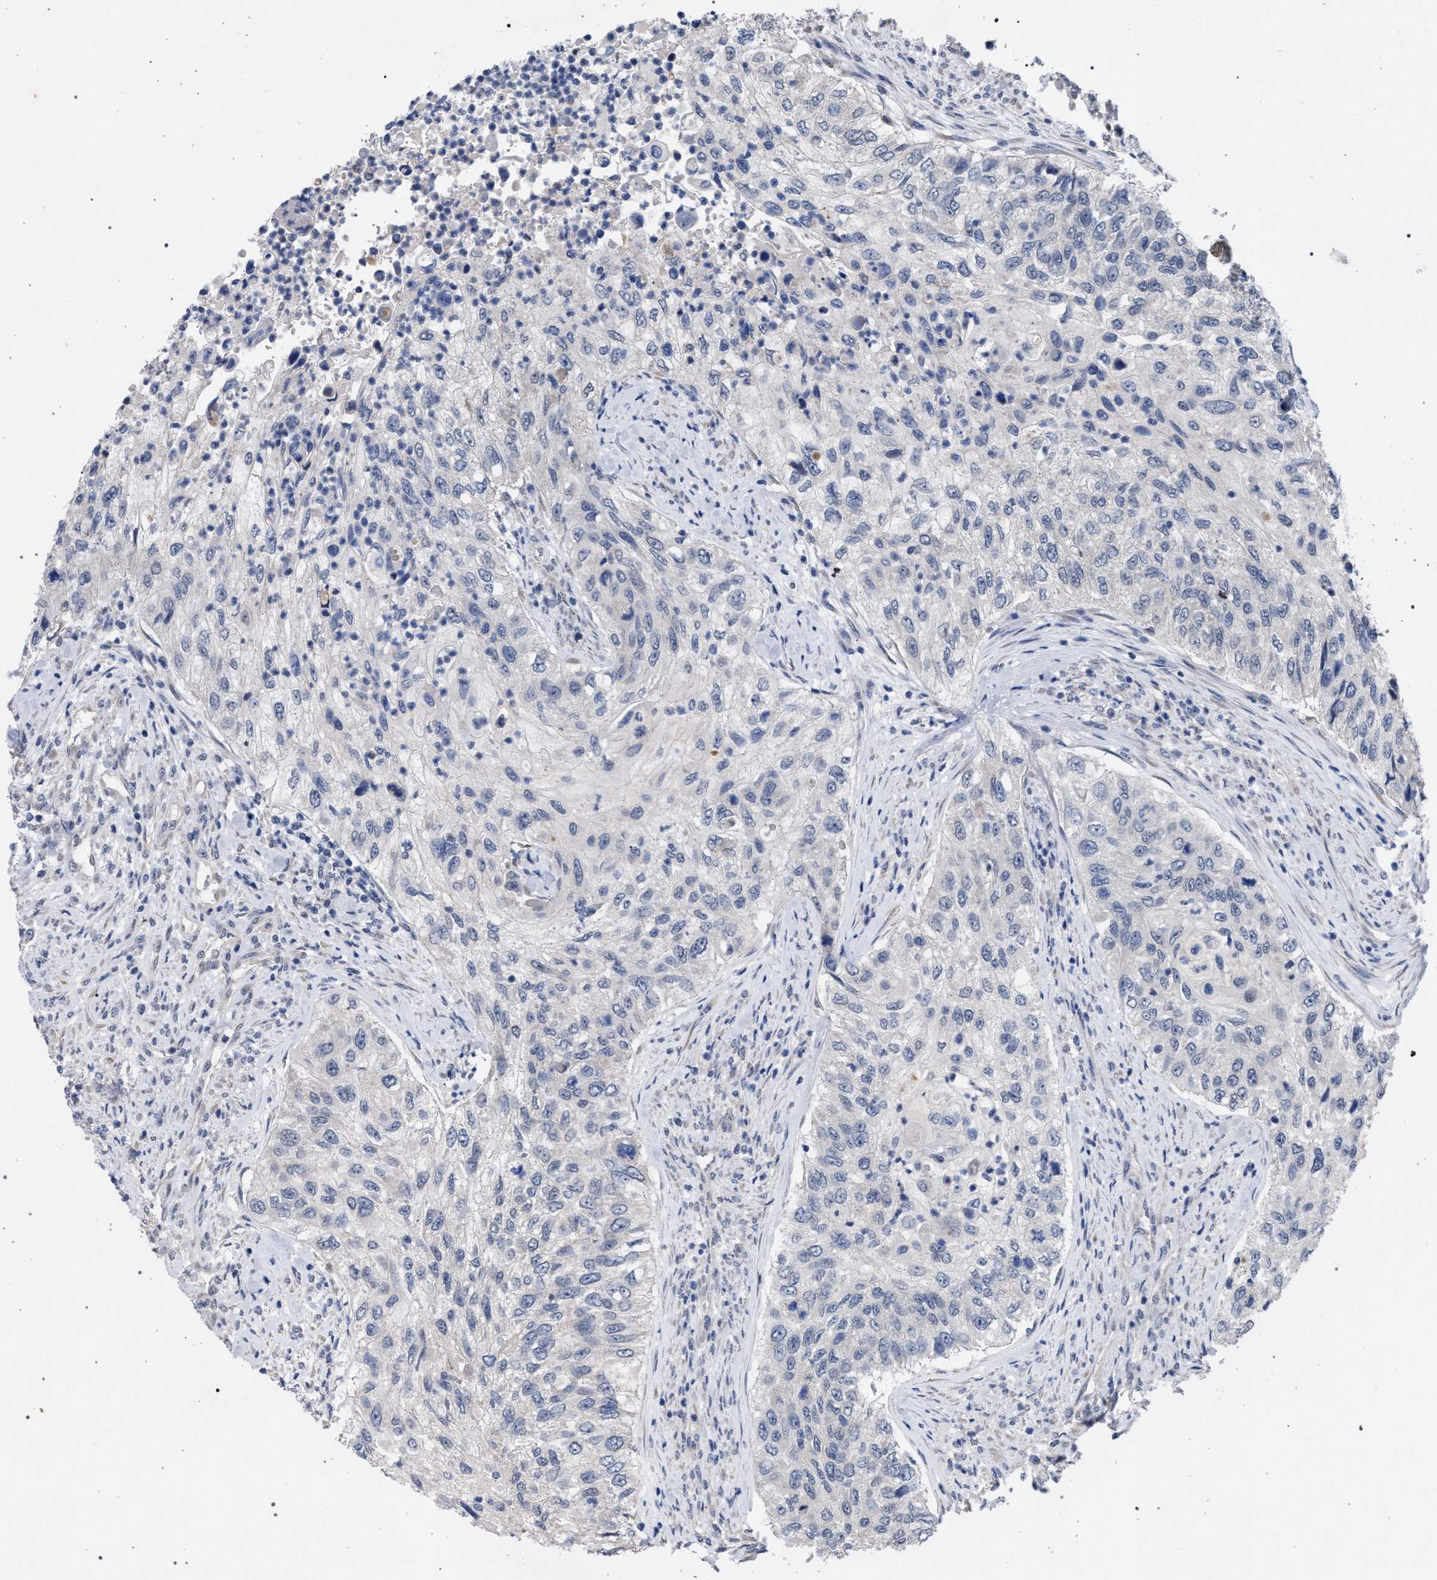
{"staining": {"intensity": "negative", "quantity": "none", "location": "none"}, "tissue": "urothelial cancer", "cell_type": "Tumor cells", "image_type": "cancer", "snomed": [{"axis": "morphology", "description": "Urothelial carcinoma, High grade"}, {"axis": "topography", "description": "Urinary bladder"}], "caption": "A micrograph of urothelial carcinoma (high-grade) stained for a protein shows no brown staining in tumor cells. (Stains: DAB (3,3'-diaminobenzidine) immunohistochemistry with hematoxylin counter stain, Microscopy: brightfield microscopy at high magnification).", "gene": "GOLGA2", "patient": {"sex": "female", "age": 60}}